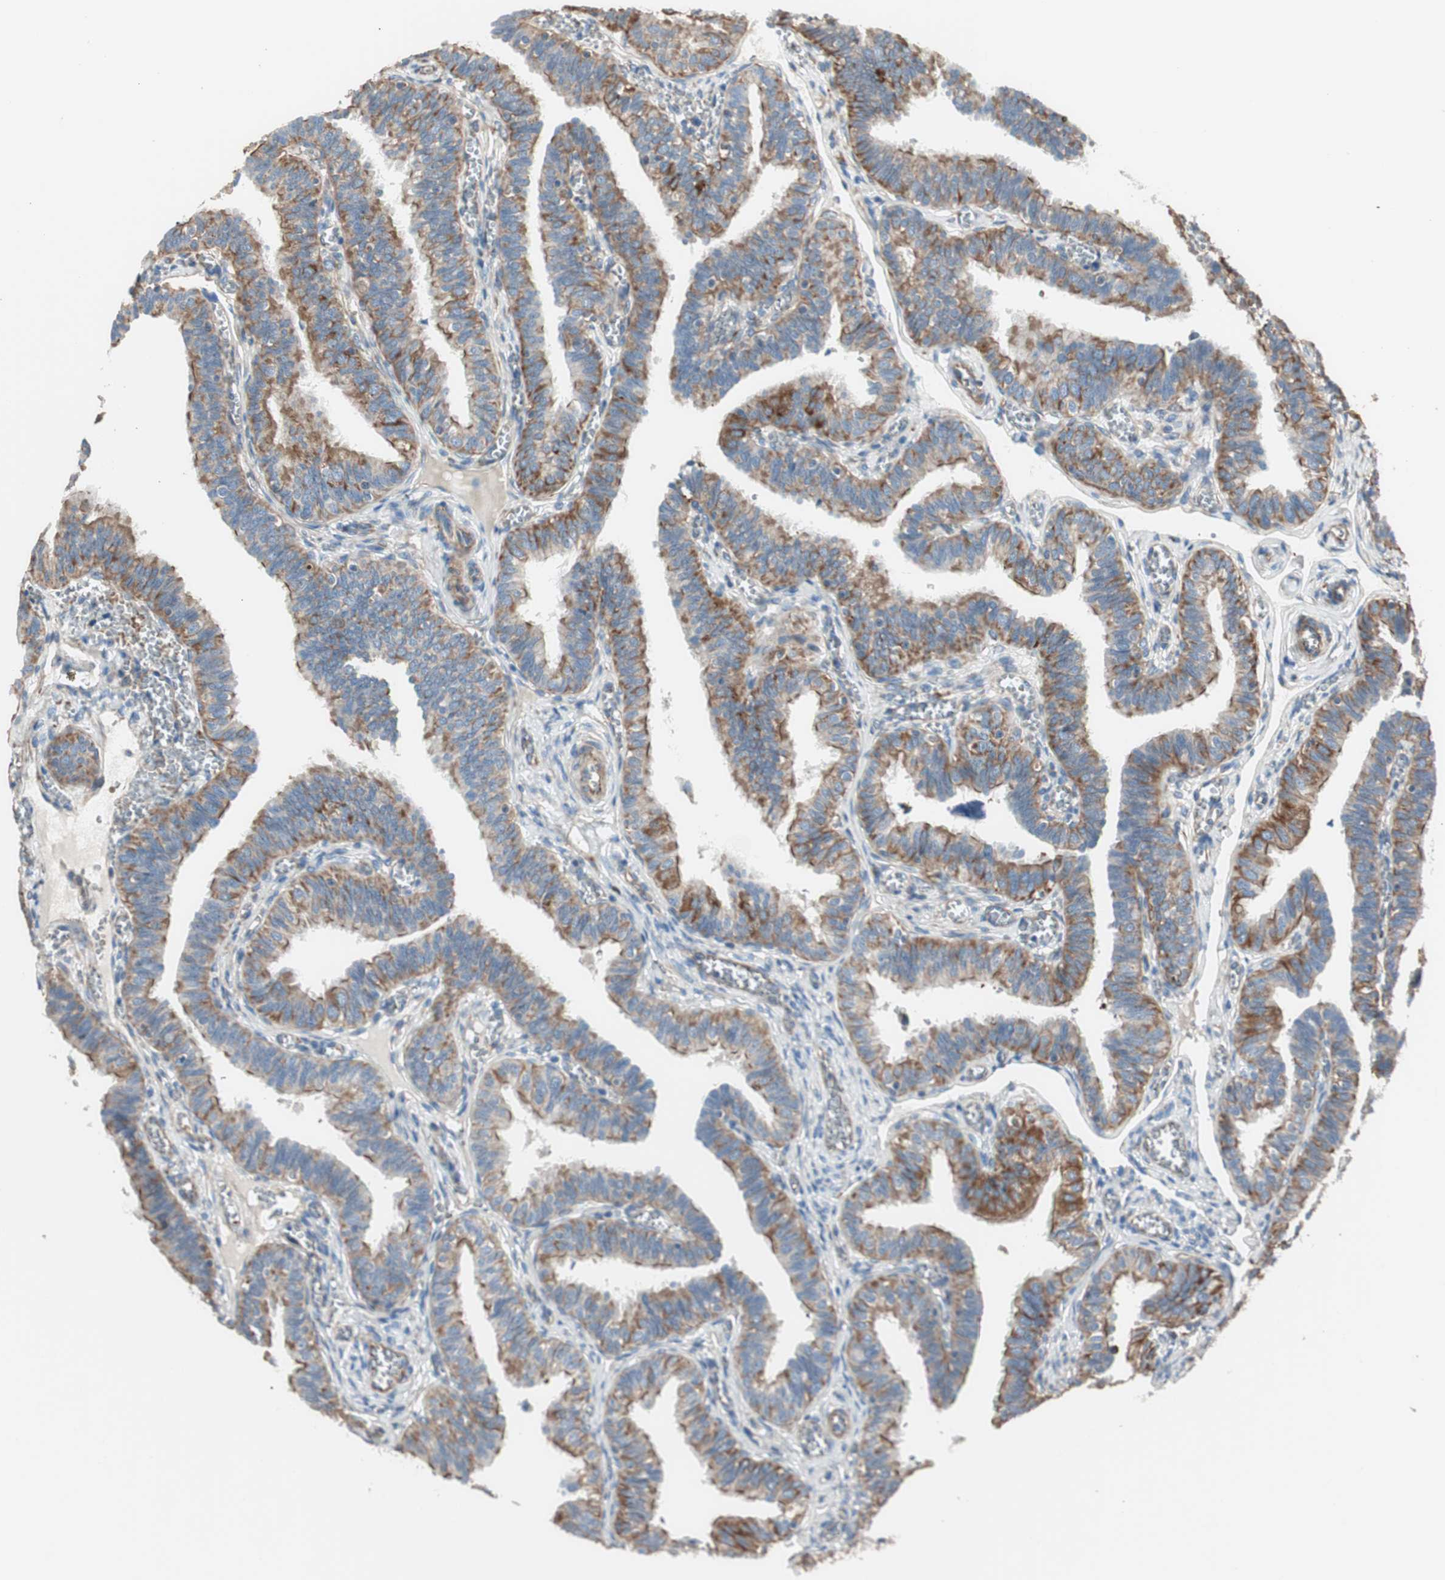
{"staining": {"intensity": "moderate", "quantity": ">75%", "location": "cytoplasmic/membranous"}, "tissue": "fallopian tube", "cell_type": "Glandular cells", "image_type": "normal", "snomed": [{"axis": "morphology", "description": "Normal tissue, NOS"}, {"axis": "topography", "description": "Fallopian tube"}], "caption": "Immunohistochemistry of normal fallopian tube displays medium levels of moderate cytoplasmic/membranous positivity in about >75% of glandular cells. The staining was performed using DAB (3,3'-diaminobenzidine), with brown indicating positive protein expression. Nuclei are stained blue with hematoxylin.", "gene": "SRCIN1", "patient": {"sex": "female", "age": 46}}